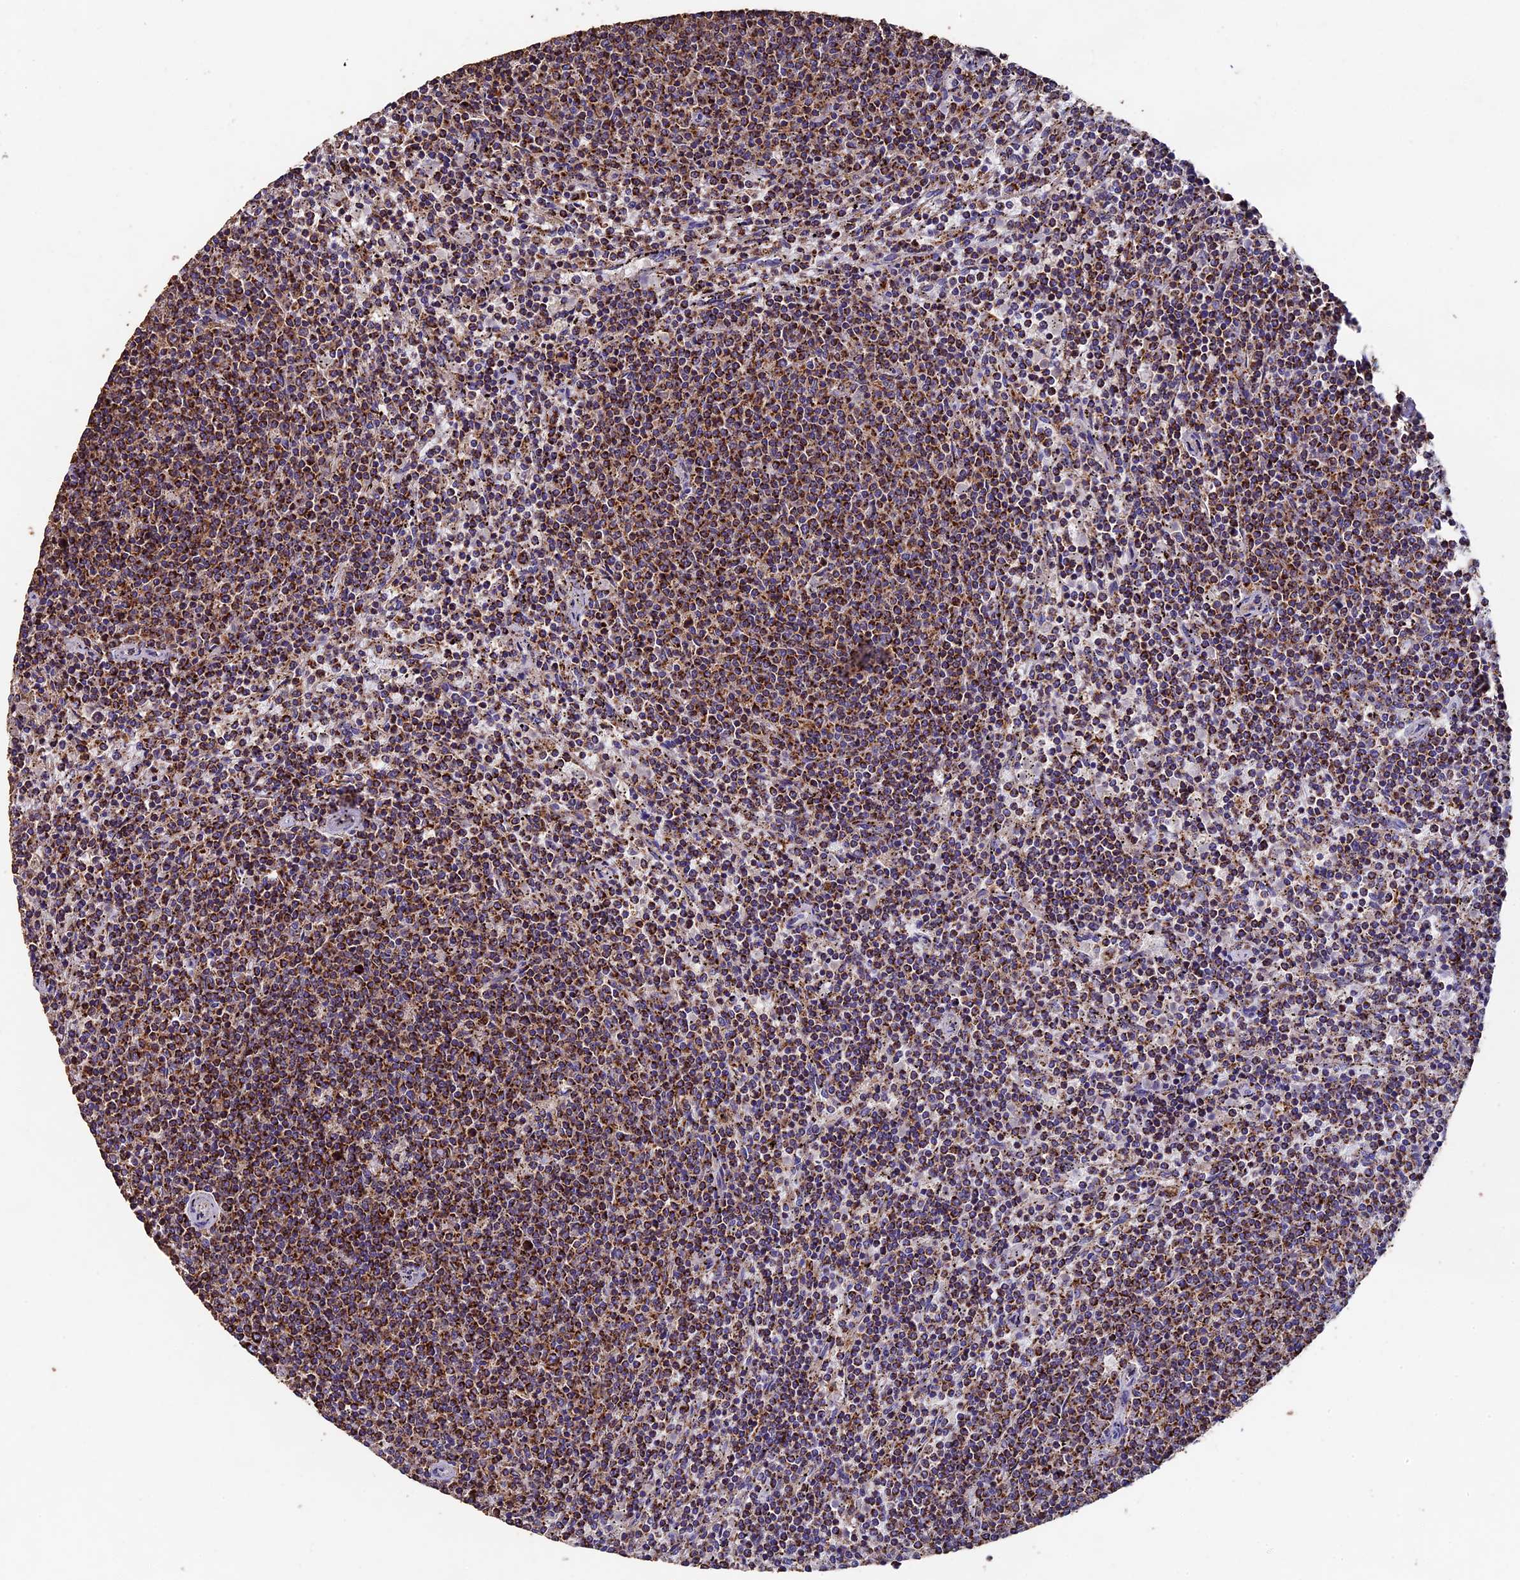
{"staining": {"intensity": "moderate", "quantity": ">75%", "location": "cytoplasmic/membranous"}, "tissue": "lymphoma", "cell_type": "Tumor cells", "image_type": "cancer", "snomed": [{"axis": "morphology", "description": "Malignant lymphoma, non-Hodgkin's type, Low grade"}, {"axis": "topography", "description": "Spleen"}], "caption": "Moderate cytoplasmic/membranous expression is identified in about >75% of tumor cells in malignant lymphoma, non-Hodgkin's type (low-grade). (Stains: DAB (3,3'-diaminobenzidine) in brown, nuclei in blue, Microscopy: brightfield microscopy at high magnification).", "gene": "ADAT1", "patient": {"sex": "female", "age": 50}}